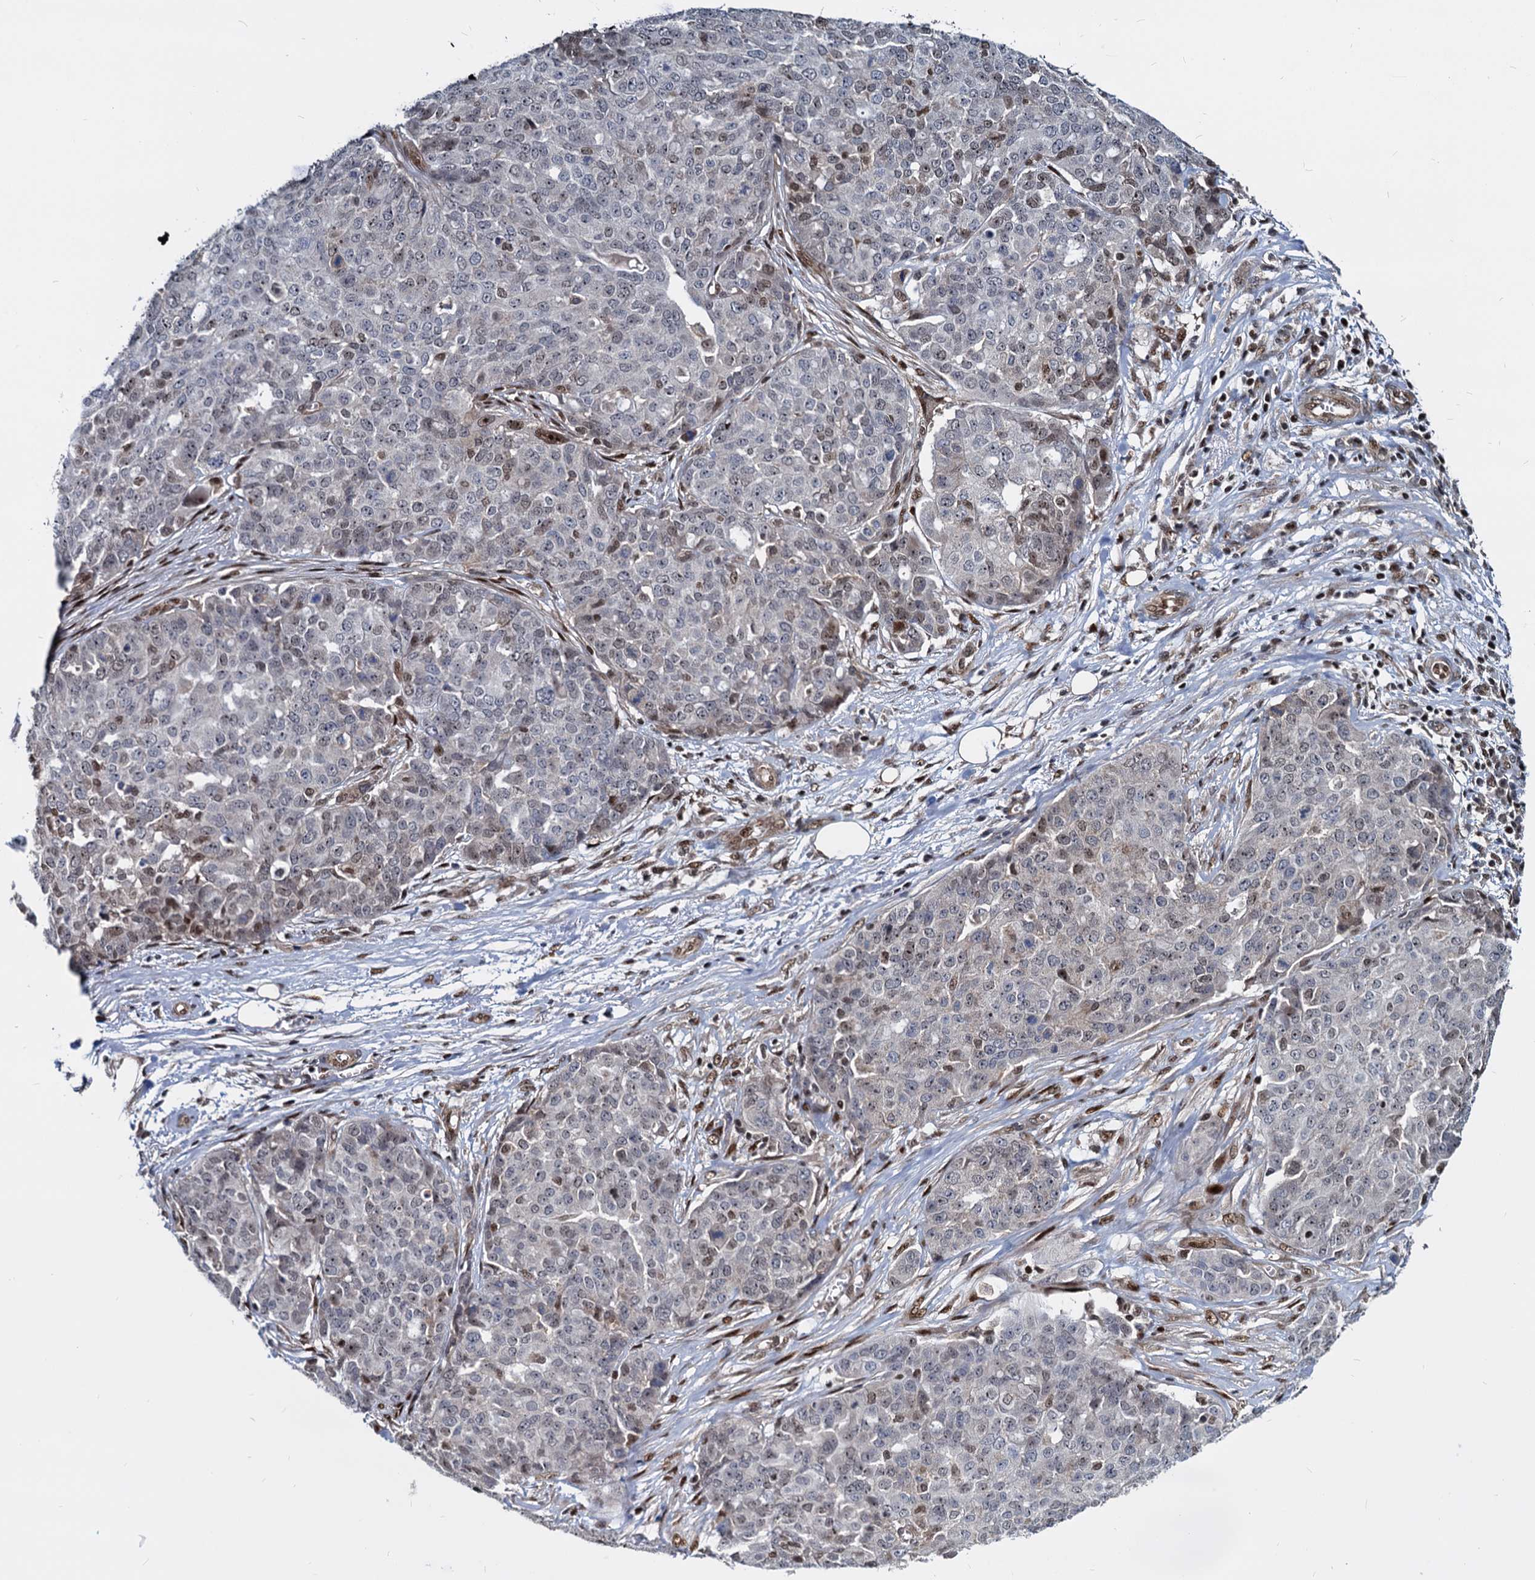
{"staining": {"intensity": "moderate", "quantity": "<25%", "location": "nuclear"}, "tissue": "ovarian cancer", "cell_type": "Tumor cells", "image_type": "cancer", "snomed": [{"axis": "morphology", "description": "Cystadenocarcinoma, serous, NOS"}, {"axis": "topography", "description": "Soft tissue"}, {"axis": "topography", "description": "Ovary"}], "caption": "This is a photomicrograph of immunohistochemistry staining of ovarian cancer, which shows moderate positivity in the nuclear of tumor cells.", "gene": "UBLCP1", "patient": {"sex": "female", "age": 57}}